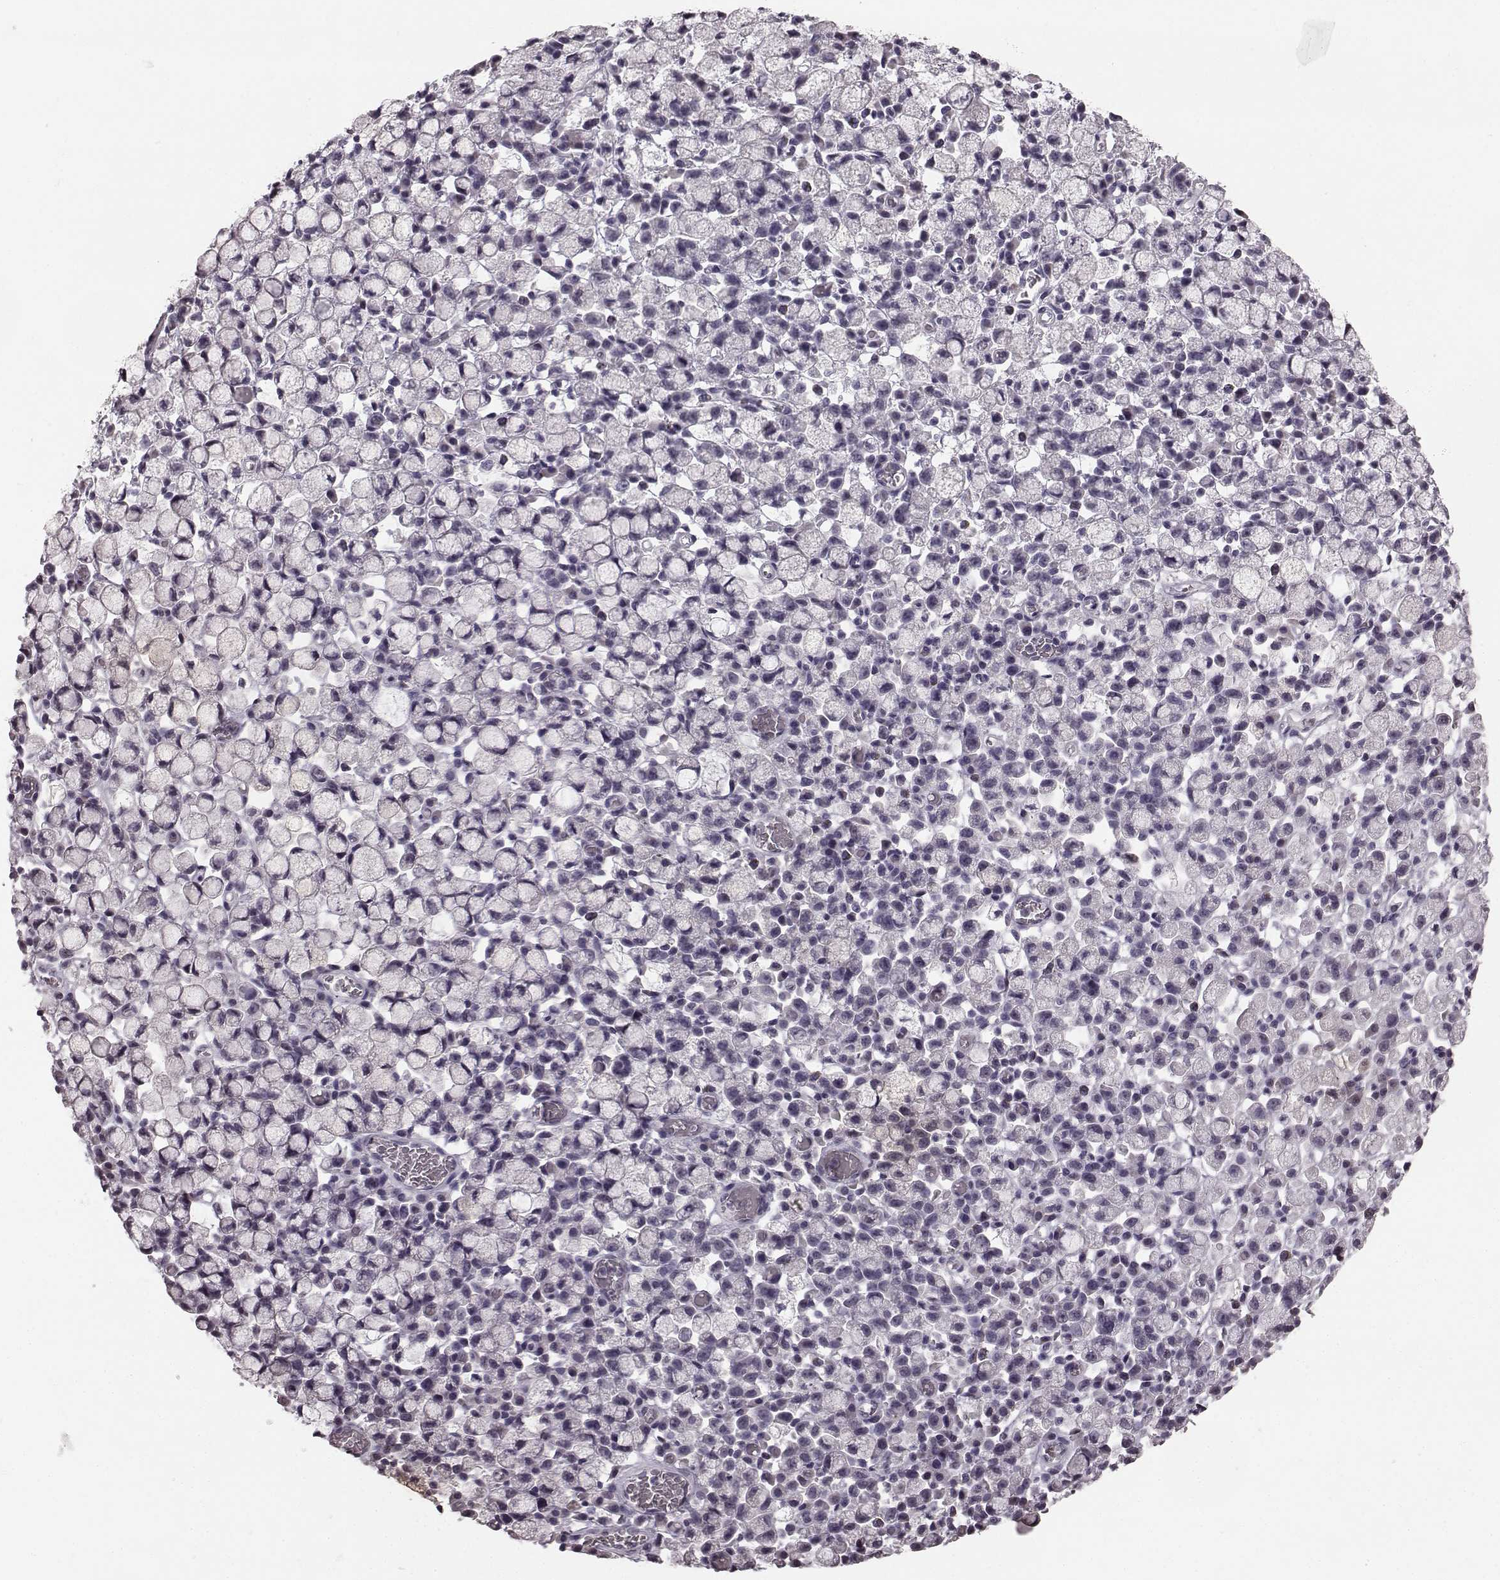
{"staining": {"intensity": "negative", "quantity": "none", "location": "none"}, "tissue": "stomach cancer", "cell_type": "Tumor cells", "image_type": "cancer", "snomed": [{"axis": "morphology", "description": "Adenocarcinoma, NOS"}, {"axis": "topography", "description": "Stomach"}], "caption": "The immunohistochemistry micrograph has no significant expression in tumor cells of stomach cancer tissue. The staining is performed using DAB brown chromogen with nuclei counter-stained in using hematoxylin.", "gene": "RIT2", "patient": {"sex": "male", "age": 58}}